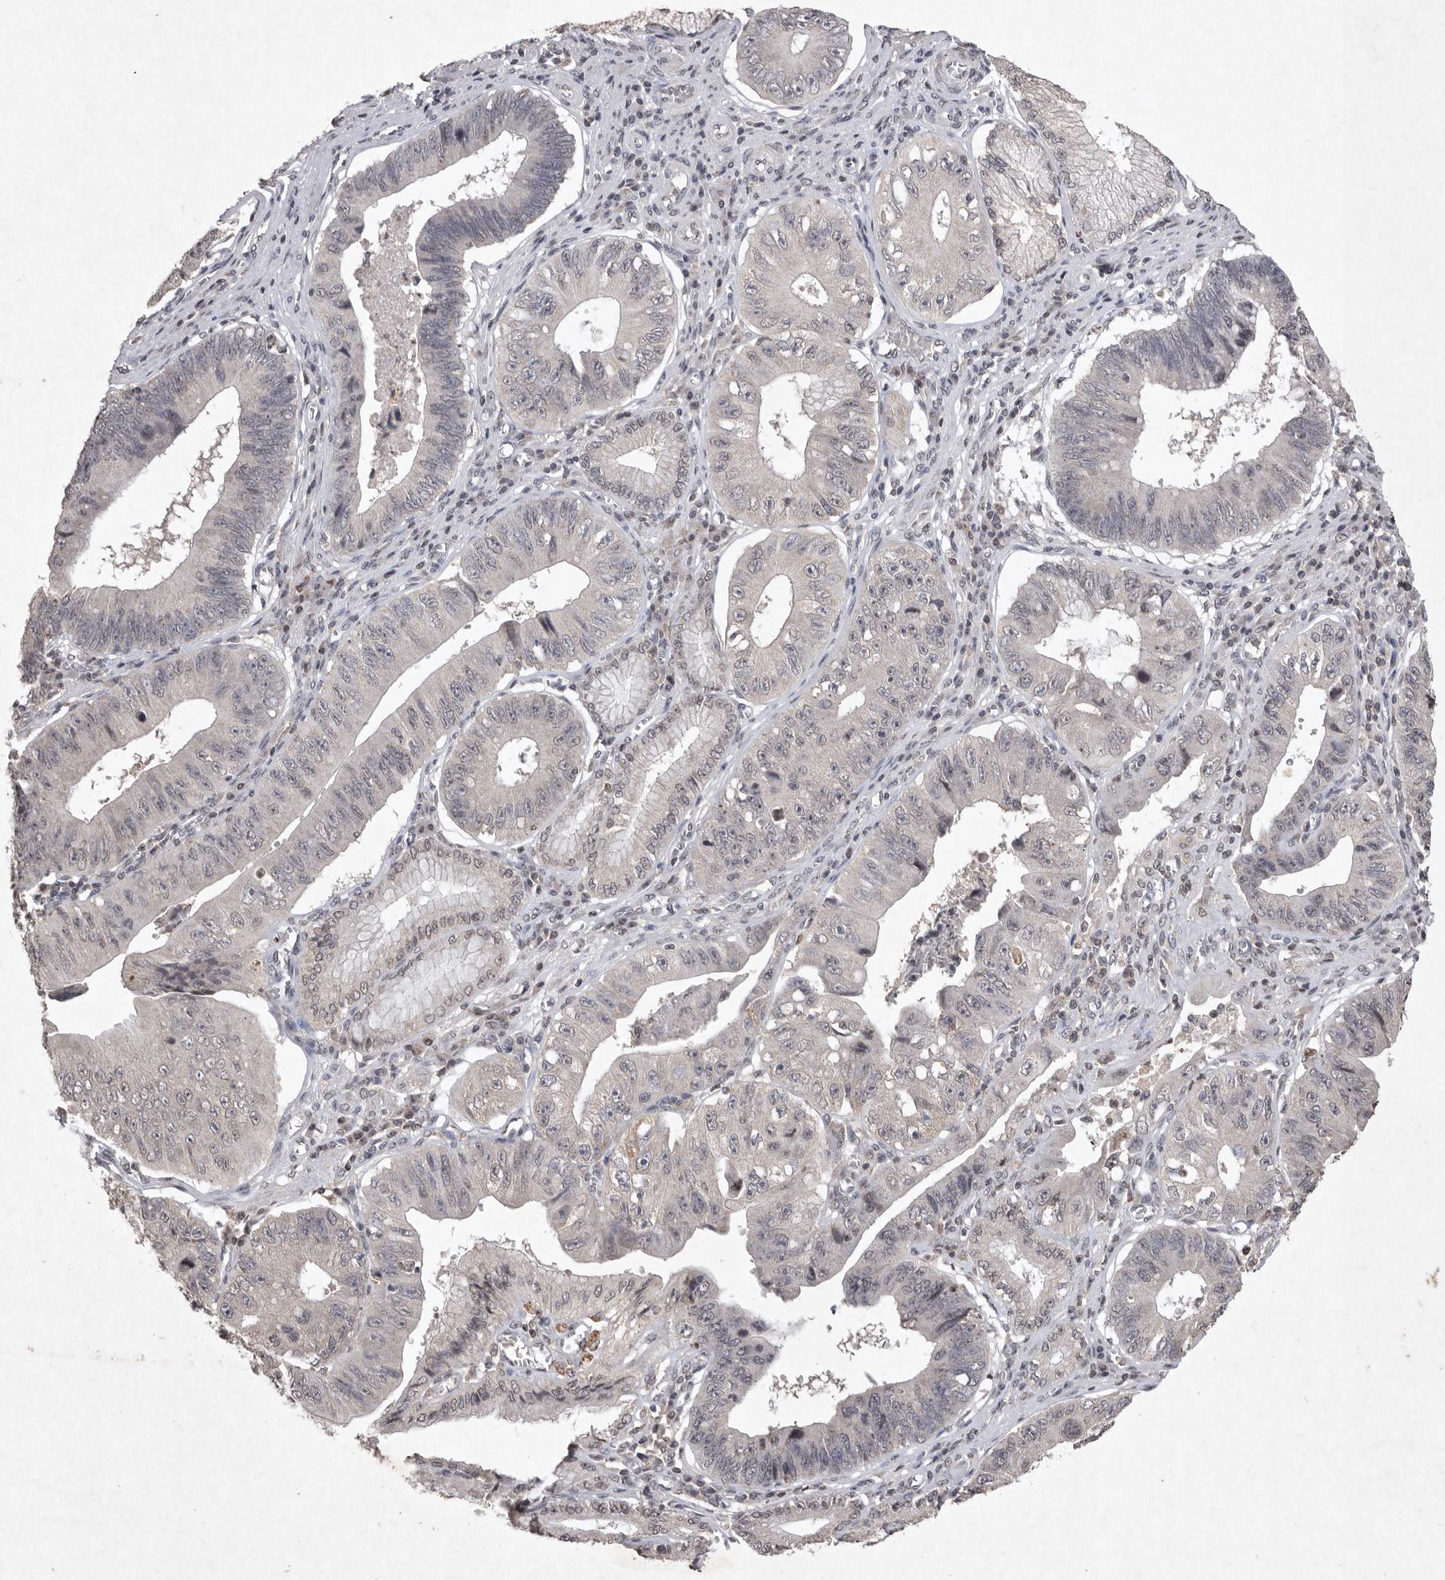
{"staining": {"intensity": "negative", "quantity": "none", "location": "none"}, "tissue": "stomach cancer", "cell_type": "Tumor cells", "image_type": "cancer", "snomed": [{"axis": "morphology", "description": "Adenocarcinoma, NOS"}, {"axis": "topography", "description": "Stomach"}], "caption": "DAB (3,3'-diaminobenzidine) immunohistochemical staining of human stomach adenocarcinoma shows no significant expression in tumor cells.", "gene": "APLNR", "patient": {"sex": "male", "age": 59}}